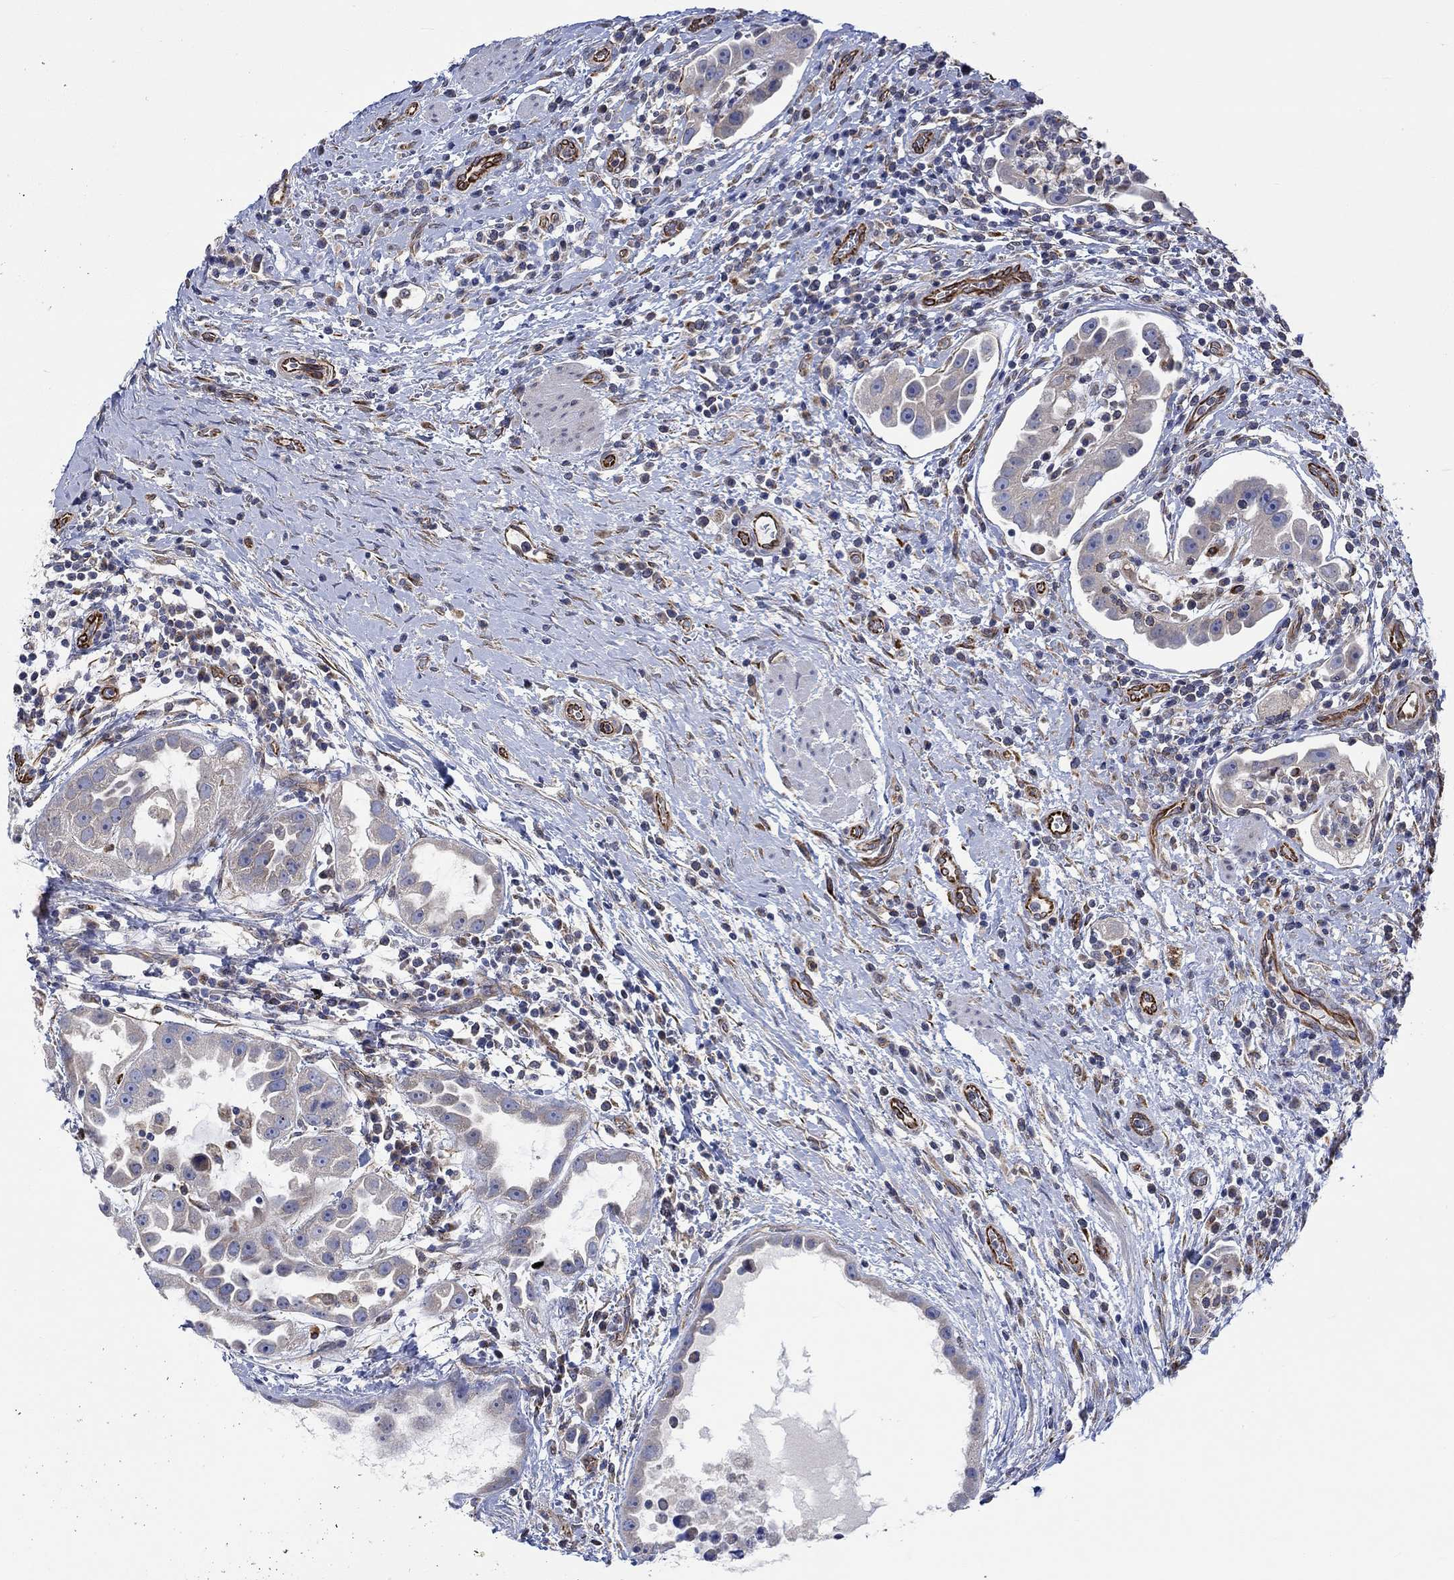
{"staining": {"intensity": "negative", "quantity": "none", "location": "none"}, "tissue": "urothelial cancer", "cell_type": "Tumor cells", "image_type": "cancer", "snomed": [{"axis": "morphology", "description": "Urothelial carcinoma, High grade"}, {"axis": "topography", "description": "Urinary bladder"}], "caption": "Micrograph shows no significant protein positivity in tumor cells of urothelial cancer. Nuclei are stained in blue.", "gene": "CAMK1D", "patient": {"sex": "female", "age": 41}}